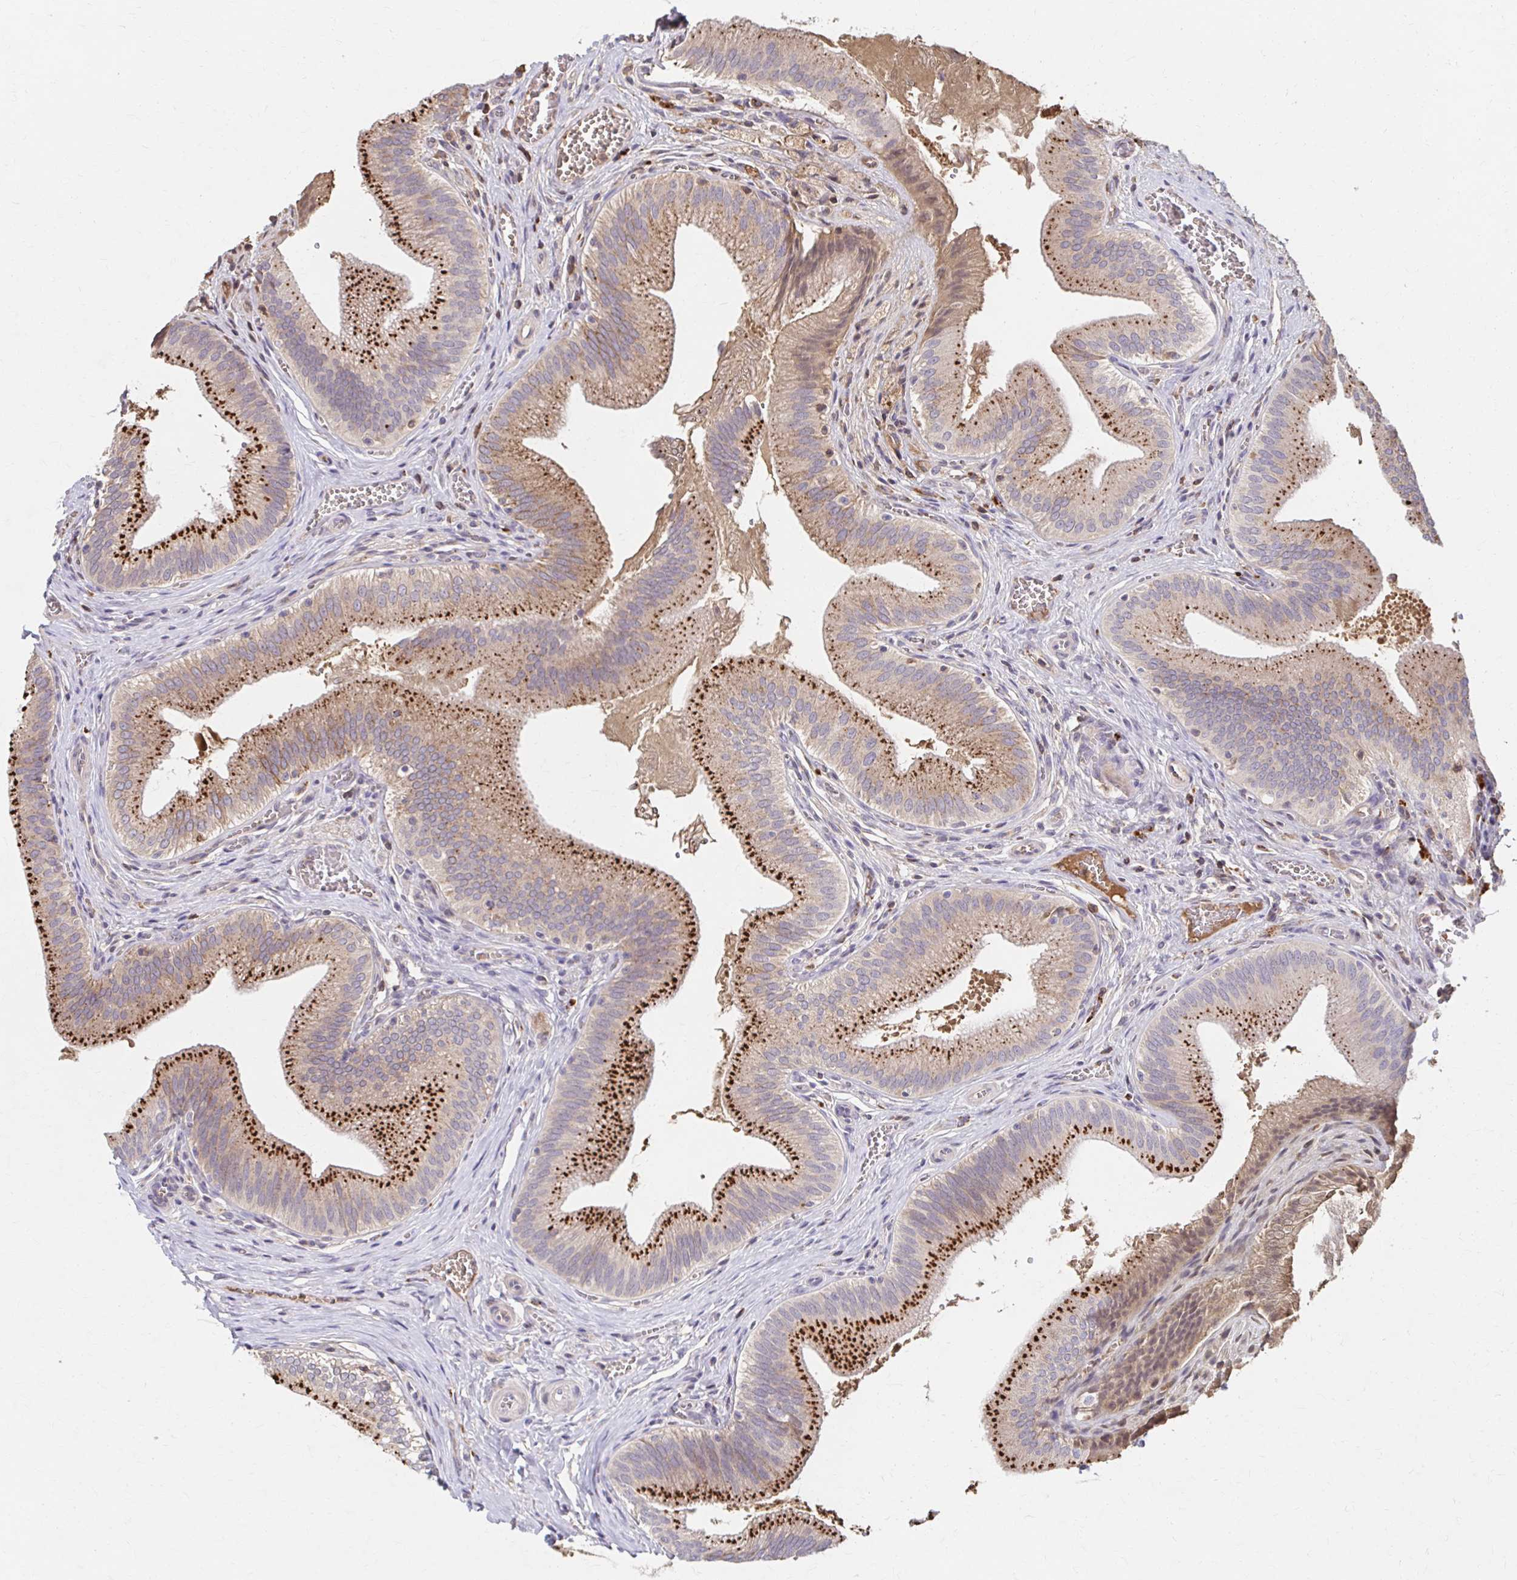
{"staining": {"intensity": "strong", "quantity": ">75%", "location": "cytoplasmic/membranous"}, "tissue": "gallbladder", "cell_type": "Glandular cells", "image_type": "normal", "snomed": [{"axis": "morphology", "description": "Normal tissue, NOS"}, {"axis": "topography", "description": "Gallbladder"}], "caption": "Glandular cells exhibit high levels of strong cytoplasmic/membranous staining in approximately >75% of cells in unremarkable gallbladder. (Stains: DAB in brown, nuclei in blue, Microscopy: brightfield microscopy at high magnification).", "gene": "HMGCS2", "patient": {"sex": "male", "age": 17}}